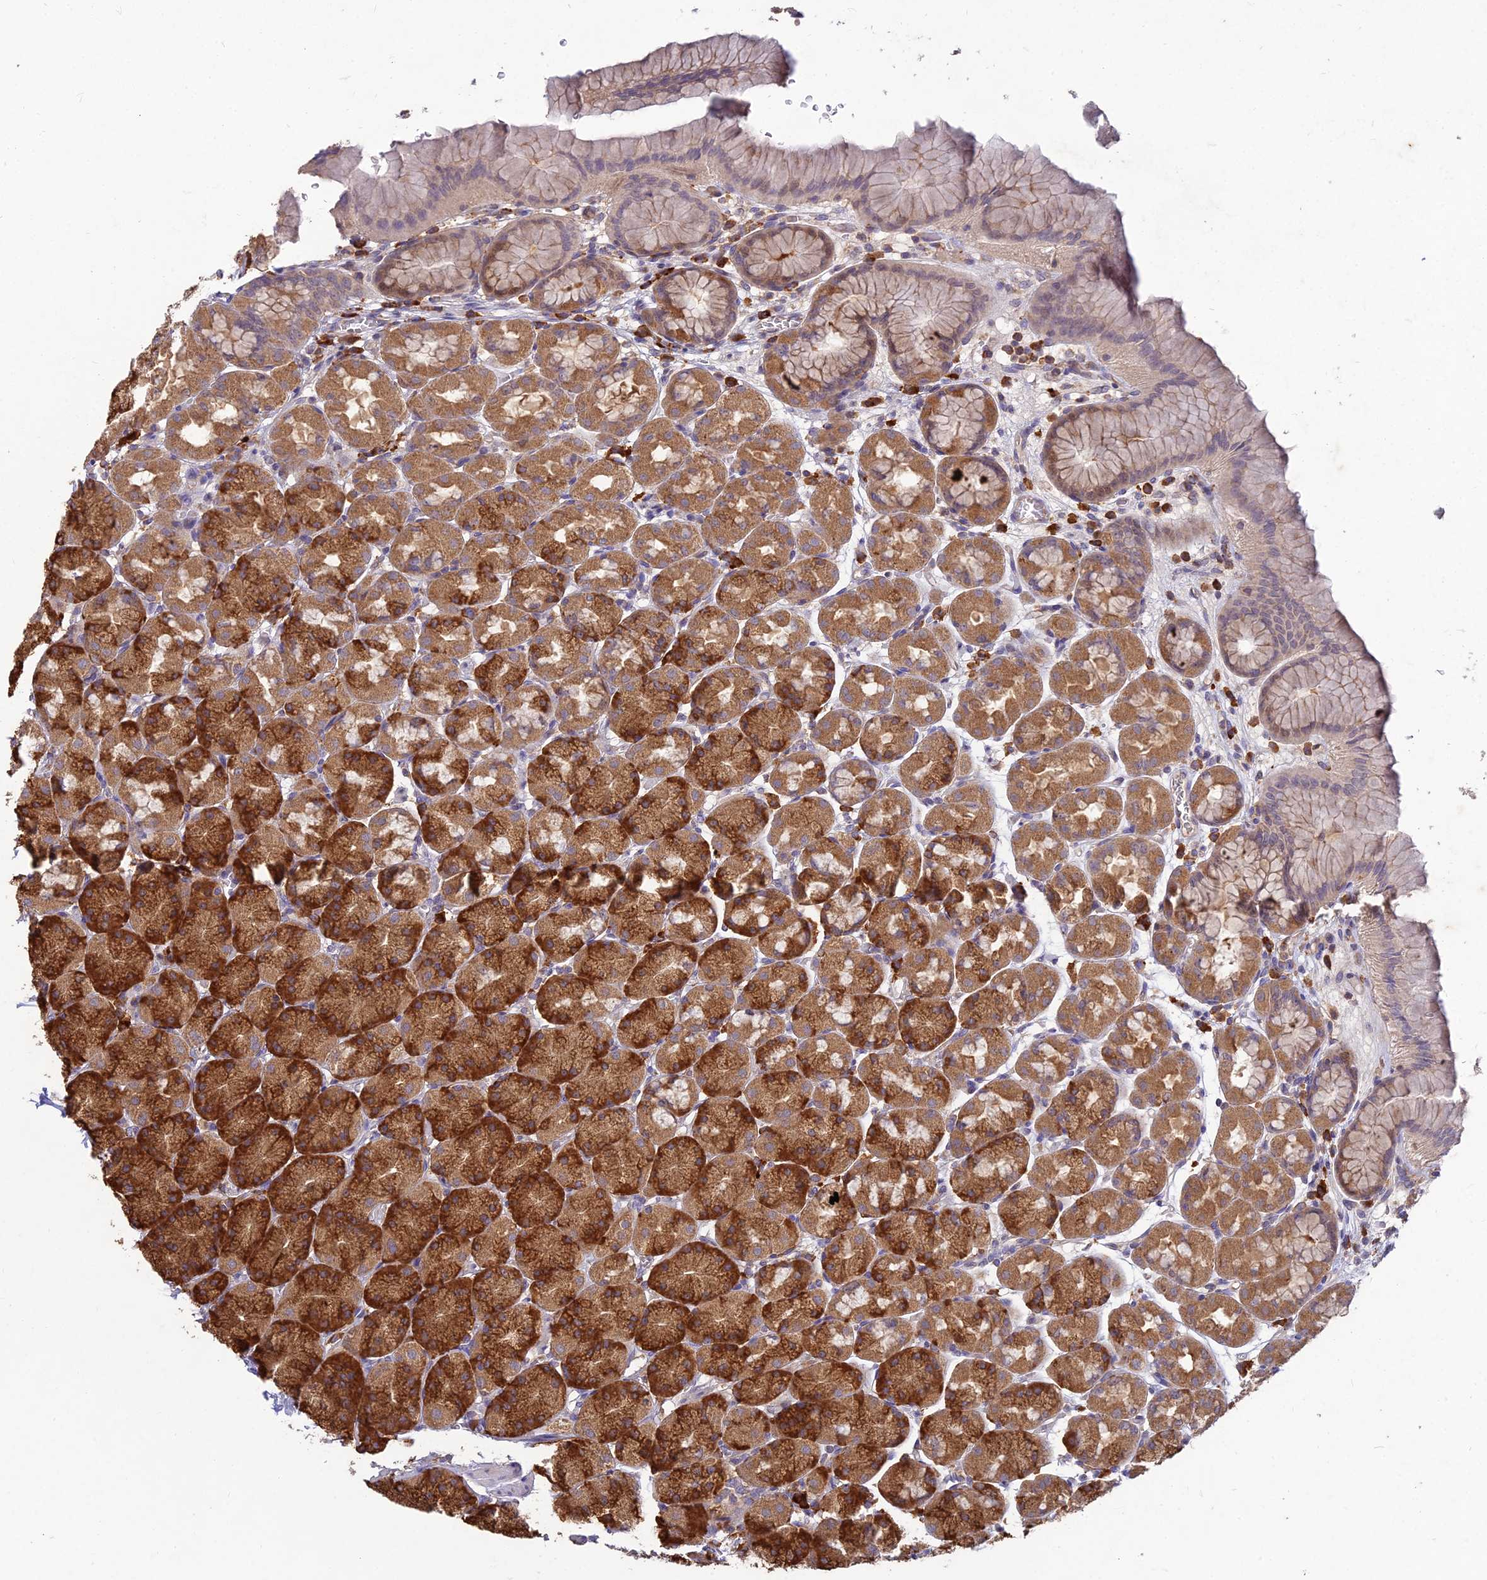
{"staining": {"intensity": "strong", "quantity": ">75%", "location": "cytoplasmic/membranous"}, "tissue": "stomach", "cell_type": "Glandular cells", "image_type": "normal", "snomed": [{"axis": "morphology", "description": "Normal tissue, NOS"}, {"axis": "topography", "description": "Stomach"}], "caption": "Strong cytoplasmic/membranous expression is appreciated in approximately >75% of glandular cells in unremarkable stomach.", "gene": "NXNL2", "patient": {"sex": "male", "age": 42}}